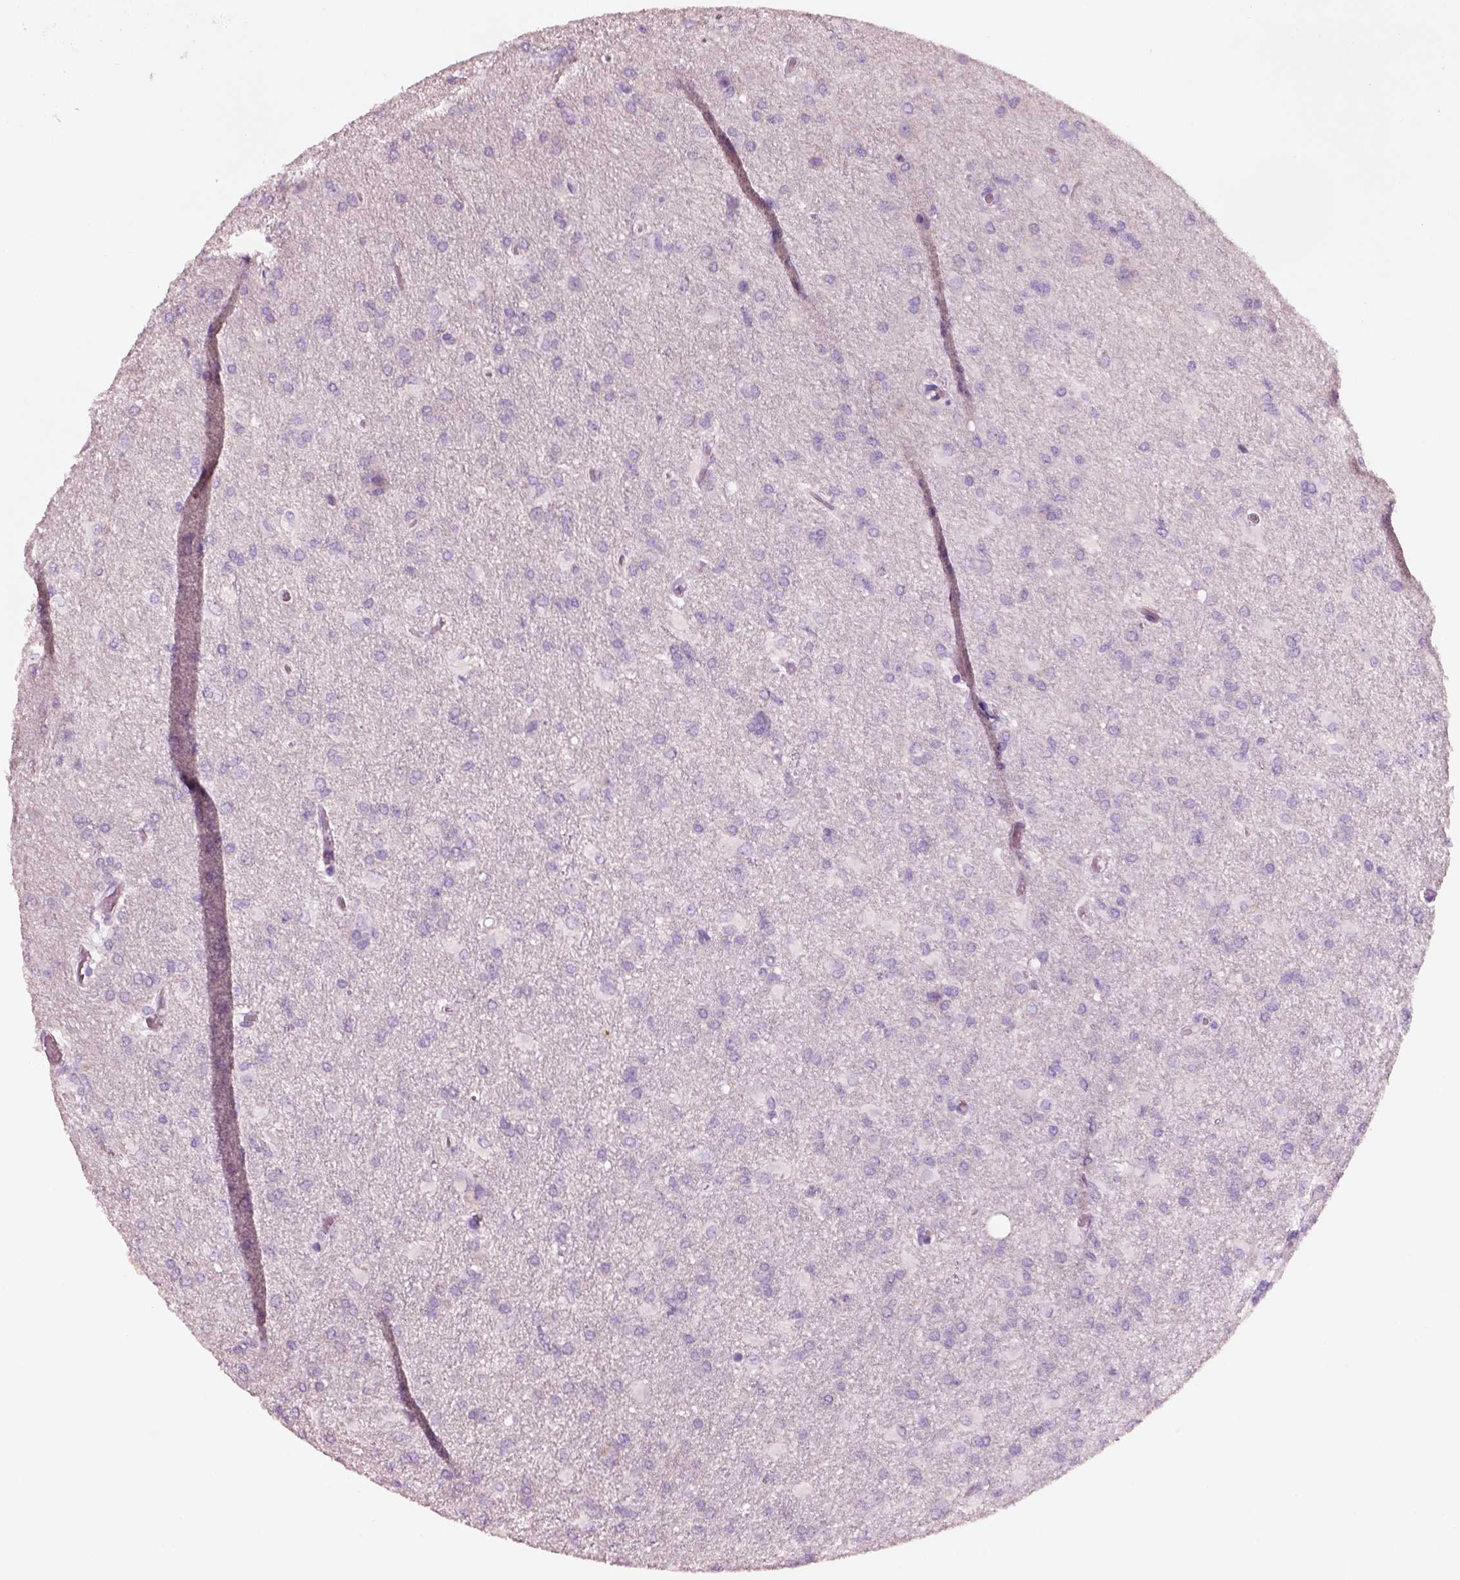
{"staining": {"intensity": "negative", "quantity": "none", "location": "none"}, "tissue": "glioma", "cell_type": "Tumor cells", "image_type": "cancer", "snomed": [{"axis": "morphology", "description": "Glioma, malignant, High grade"}, {"axis": "topography", "description": "Brain"}], "caption": "This is an immunohistochemistry (IHC) image of glioma. There is no expression in tumor cells.", "gene": "PNOC", "patient": {"sex": "male", "age": 68}}